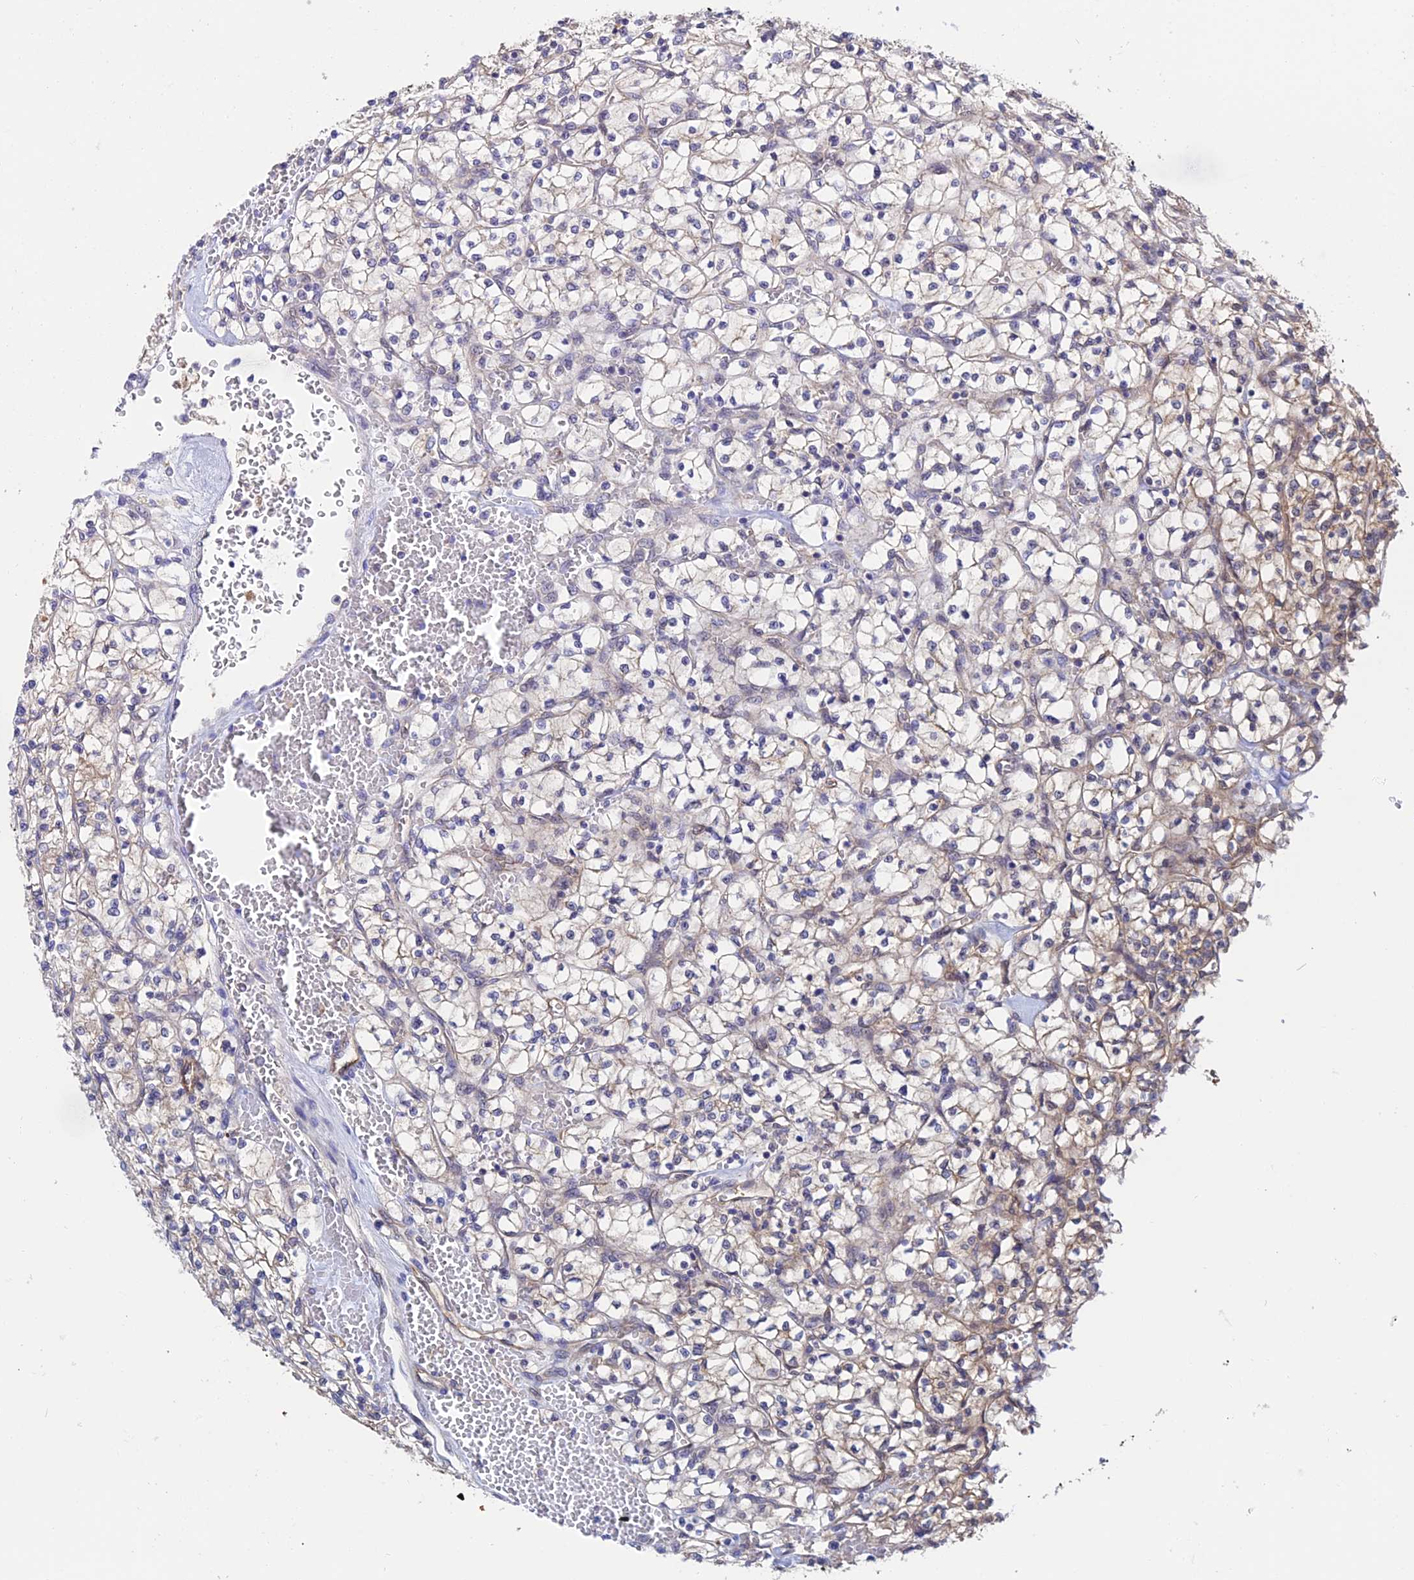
{"staining": {"intensity": "weak", "quantity": "<25%", "location": "cytoplasmic/membranous"}, "tissue": "renal cancer", "cell_type": "Tumor cells", "image_type": "cancer", "snomed": [{"axis": "morphology", "description": "Adenocarcinoma, NOS"}, {"axis": "topography", "description": "Kidney"}], "caption": "Tumor cells show no significant protein expression in renal adenocarcinoma. (Immunohistochemistry (ihc), brightfield microscopy, high magnification).", "gene": "PPP2R2C", "patient": {"sex": "female", "age": 64}}